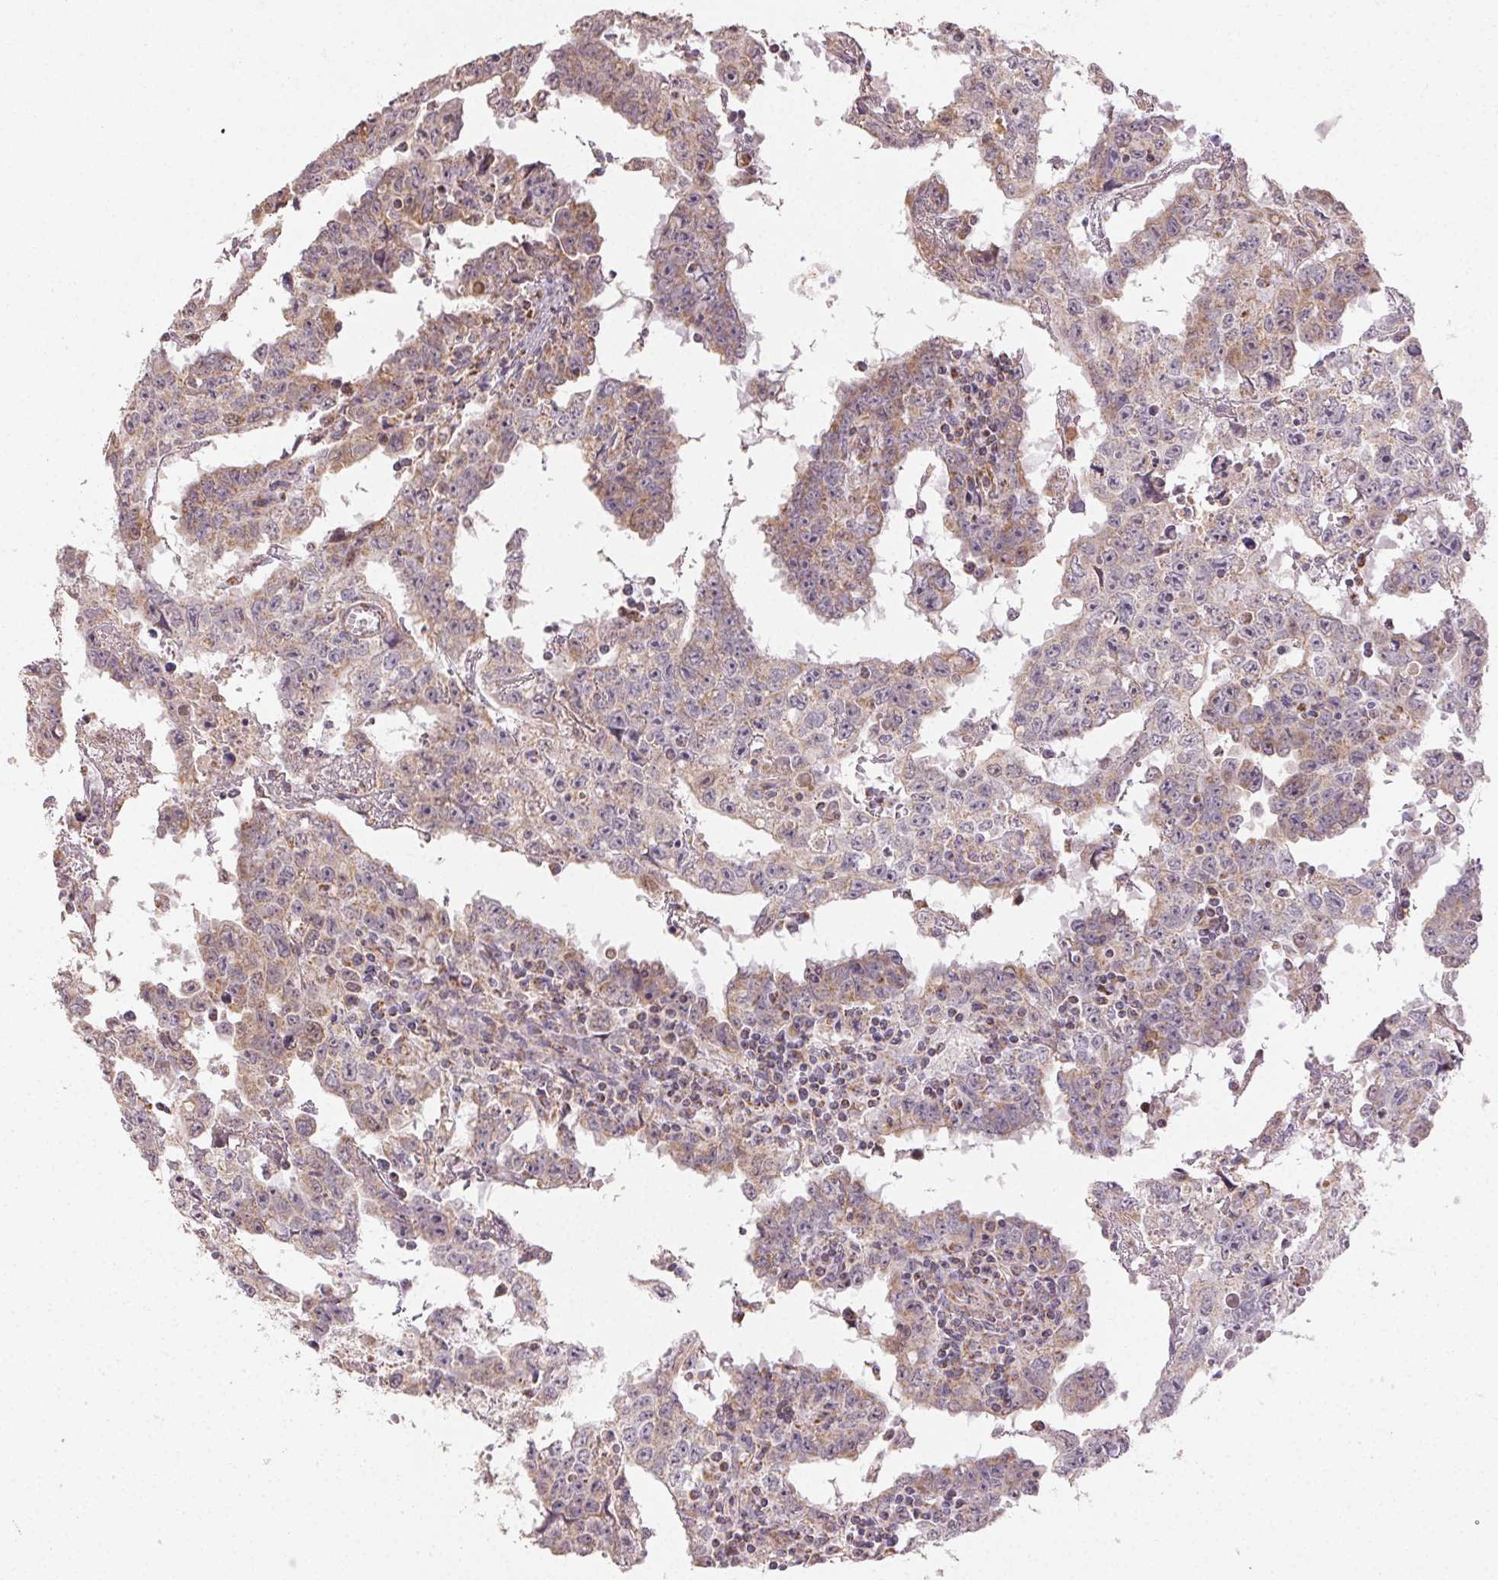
{"staining": {"intensity": "weak", "quantity": ">75%", "location": "cytoplasmic/membranous"}, "tissue": "testis cancer", "cell_type": "Tumor cells", "image_type": "cancer", "snomed": [{"axis": "morphology", "description": "Carcinoma, Embryonal, NOS"}, {"axis": "topography", "description": "Testis"}], "caption": "Brown immunohistochemical staining in human testis cancer demonstrates weak cytoplasmic/membranous positivity in about >75% of tumor cells. The staining was performed using DAB to visualize the protein expression in brown, while the nuclei were stained in blue with hematoxylin (Magnification: 20x).", "gene": "CLASP1", "patient": {"sex": "male", "age": 22}}